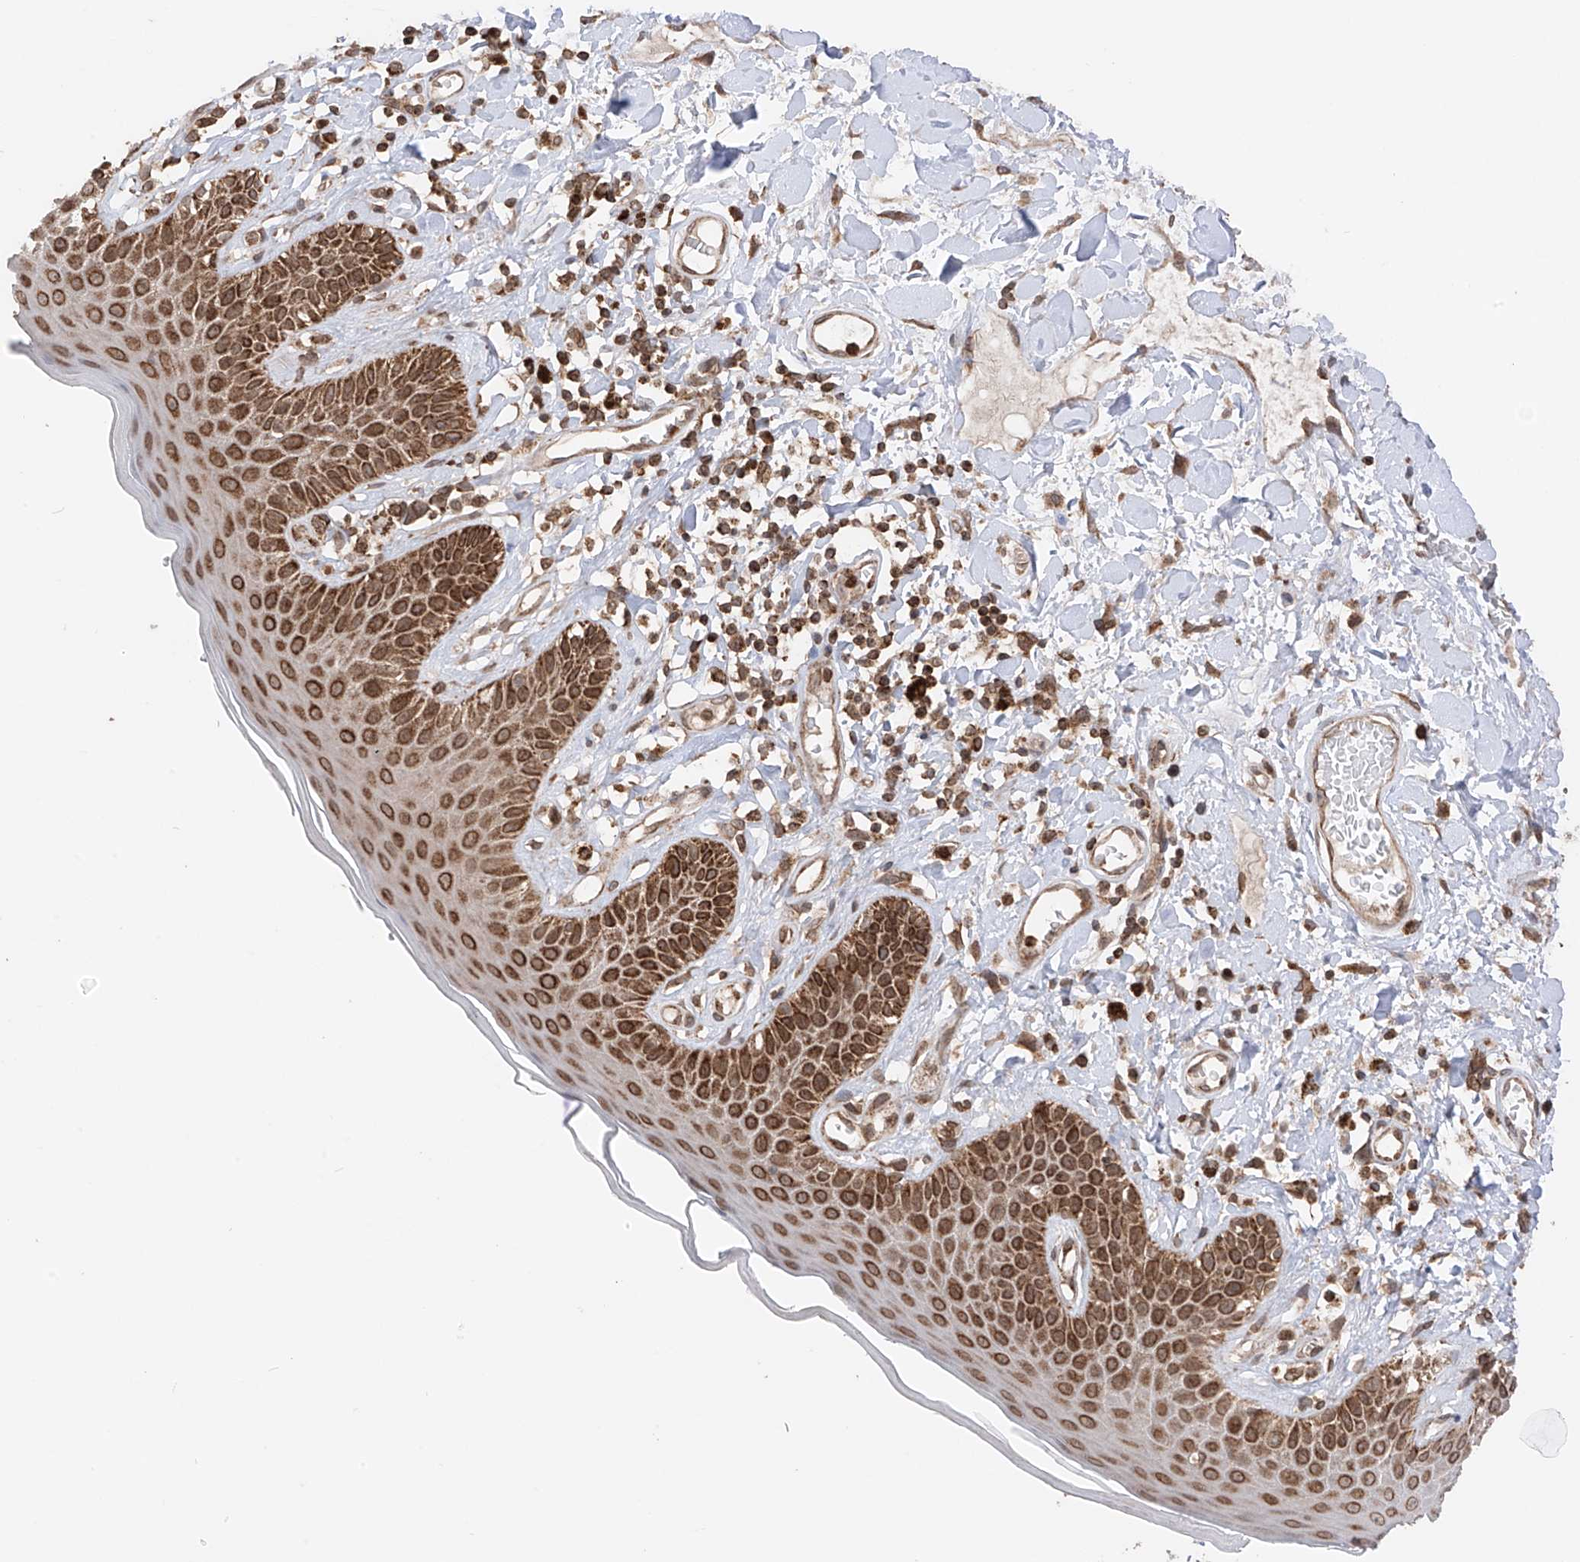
{"staining": {"intensity": "strong", "quantity": ">75%", "location": "cytoplasmic/membranous,nuclear"}, "tissue": "skin", "cell_type": "Epidermal cells", "image_type": "normal", "snomed": [{"axis": "morphology", "description": "Normal tissue, NOS"}, {"axis": "topography", "description": "Anal"}], "caption": "Immunohistochemical staining of normal skin shows >75% levels of strong cytoplasmic/membranous,nuclear protein expression in approximately >75% of epidermal cells.", "gene": "AHCTF1", "patient": {"sex": "female", "age": 78}}